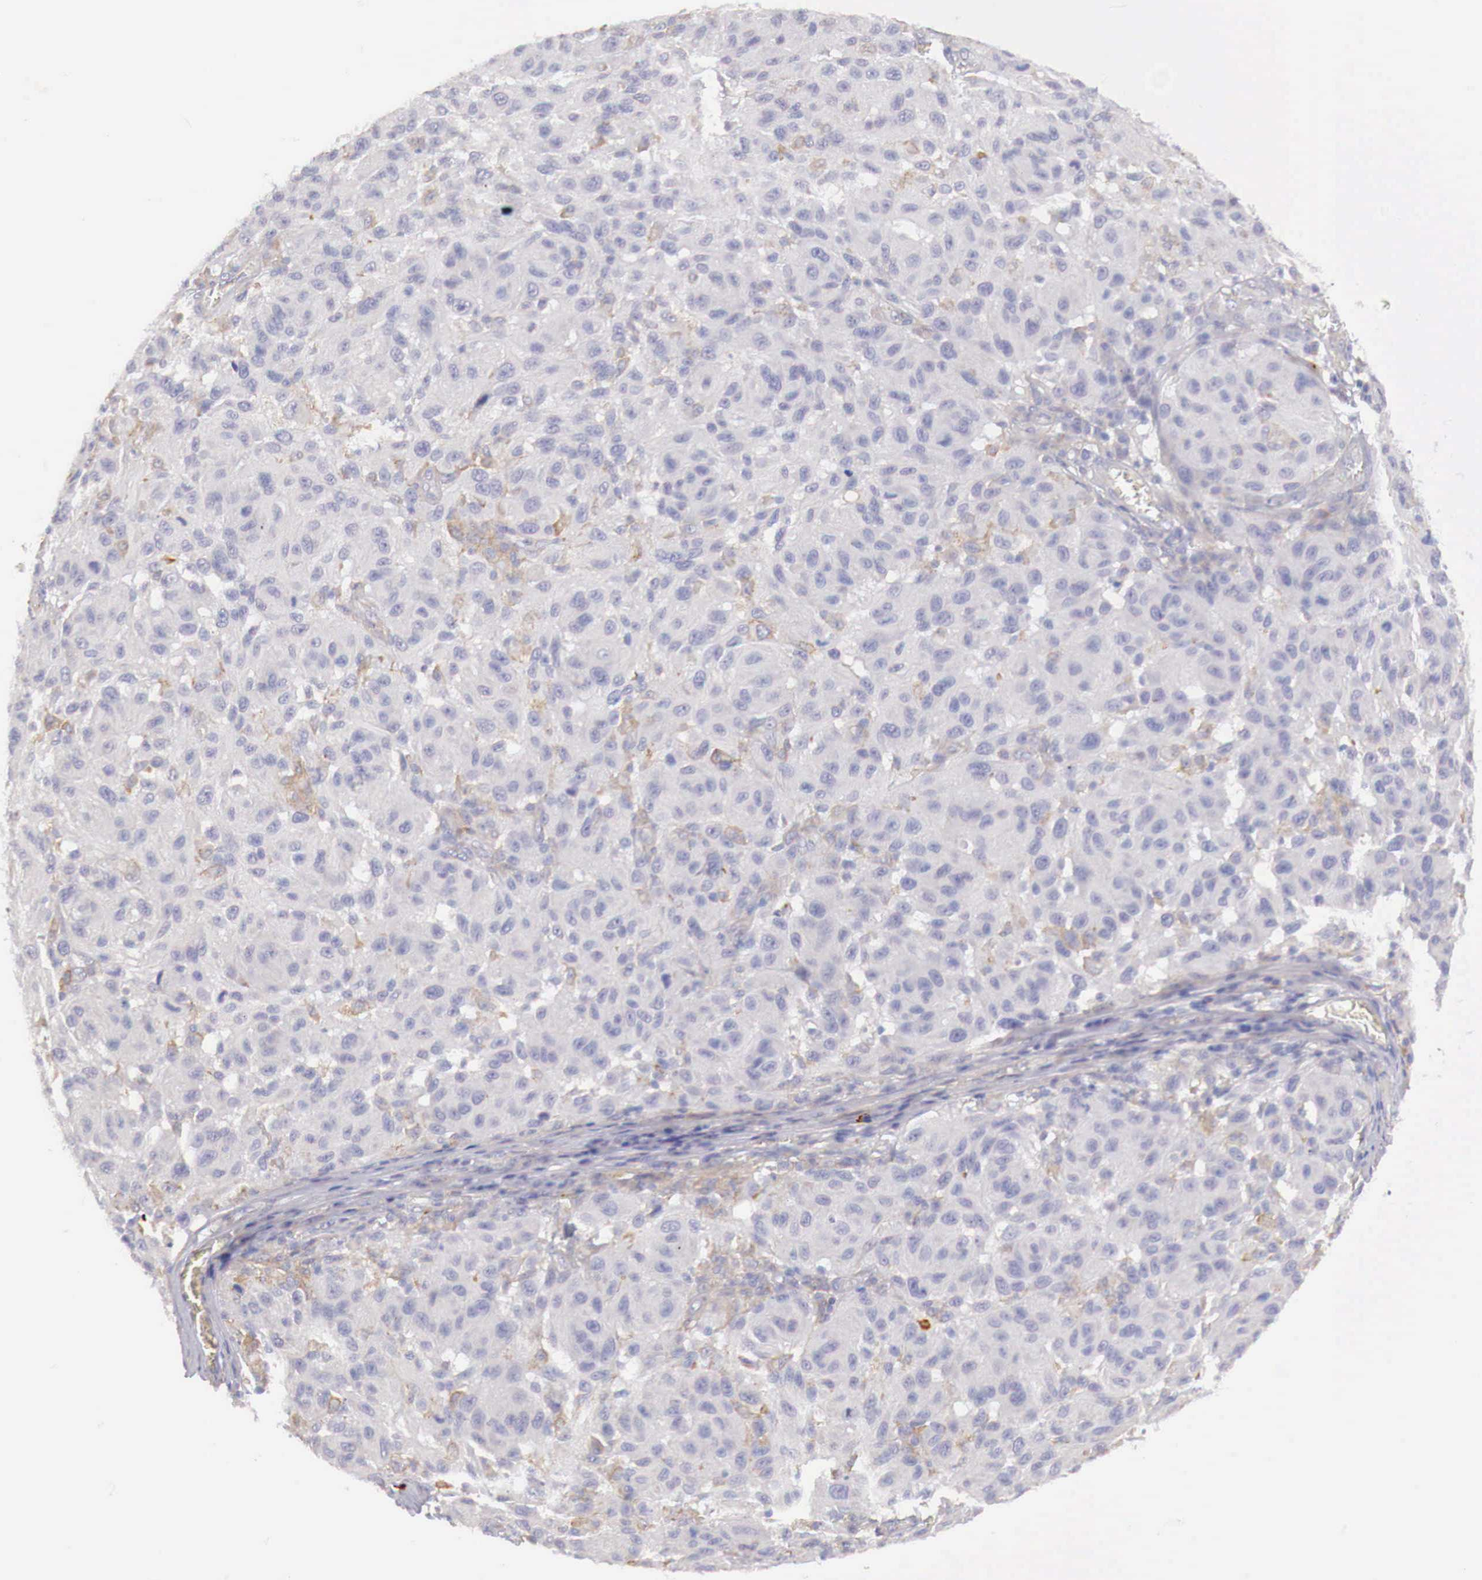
{"staining": {"intensity": "negative", "quantity": "none", "location": "none"}, "tissue": "melanoma", "cell_type": "Tumor cells", "image_type": "cancer", "snomed": [{"axis": "morphology", "description": "Malignant melanoma, NOS"}, {"axis": "topography", "description": "Skin"}], "caption": "The micrograph demonstrates no staining of tumor cells in malignant melanoma.", "gene": "KLHDC7B", "patient": {"sex": "female", "age": 77}}